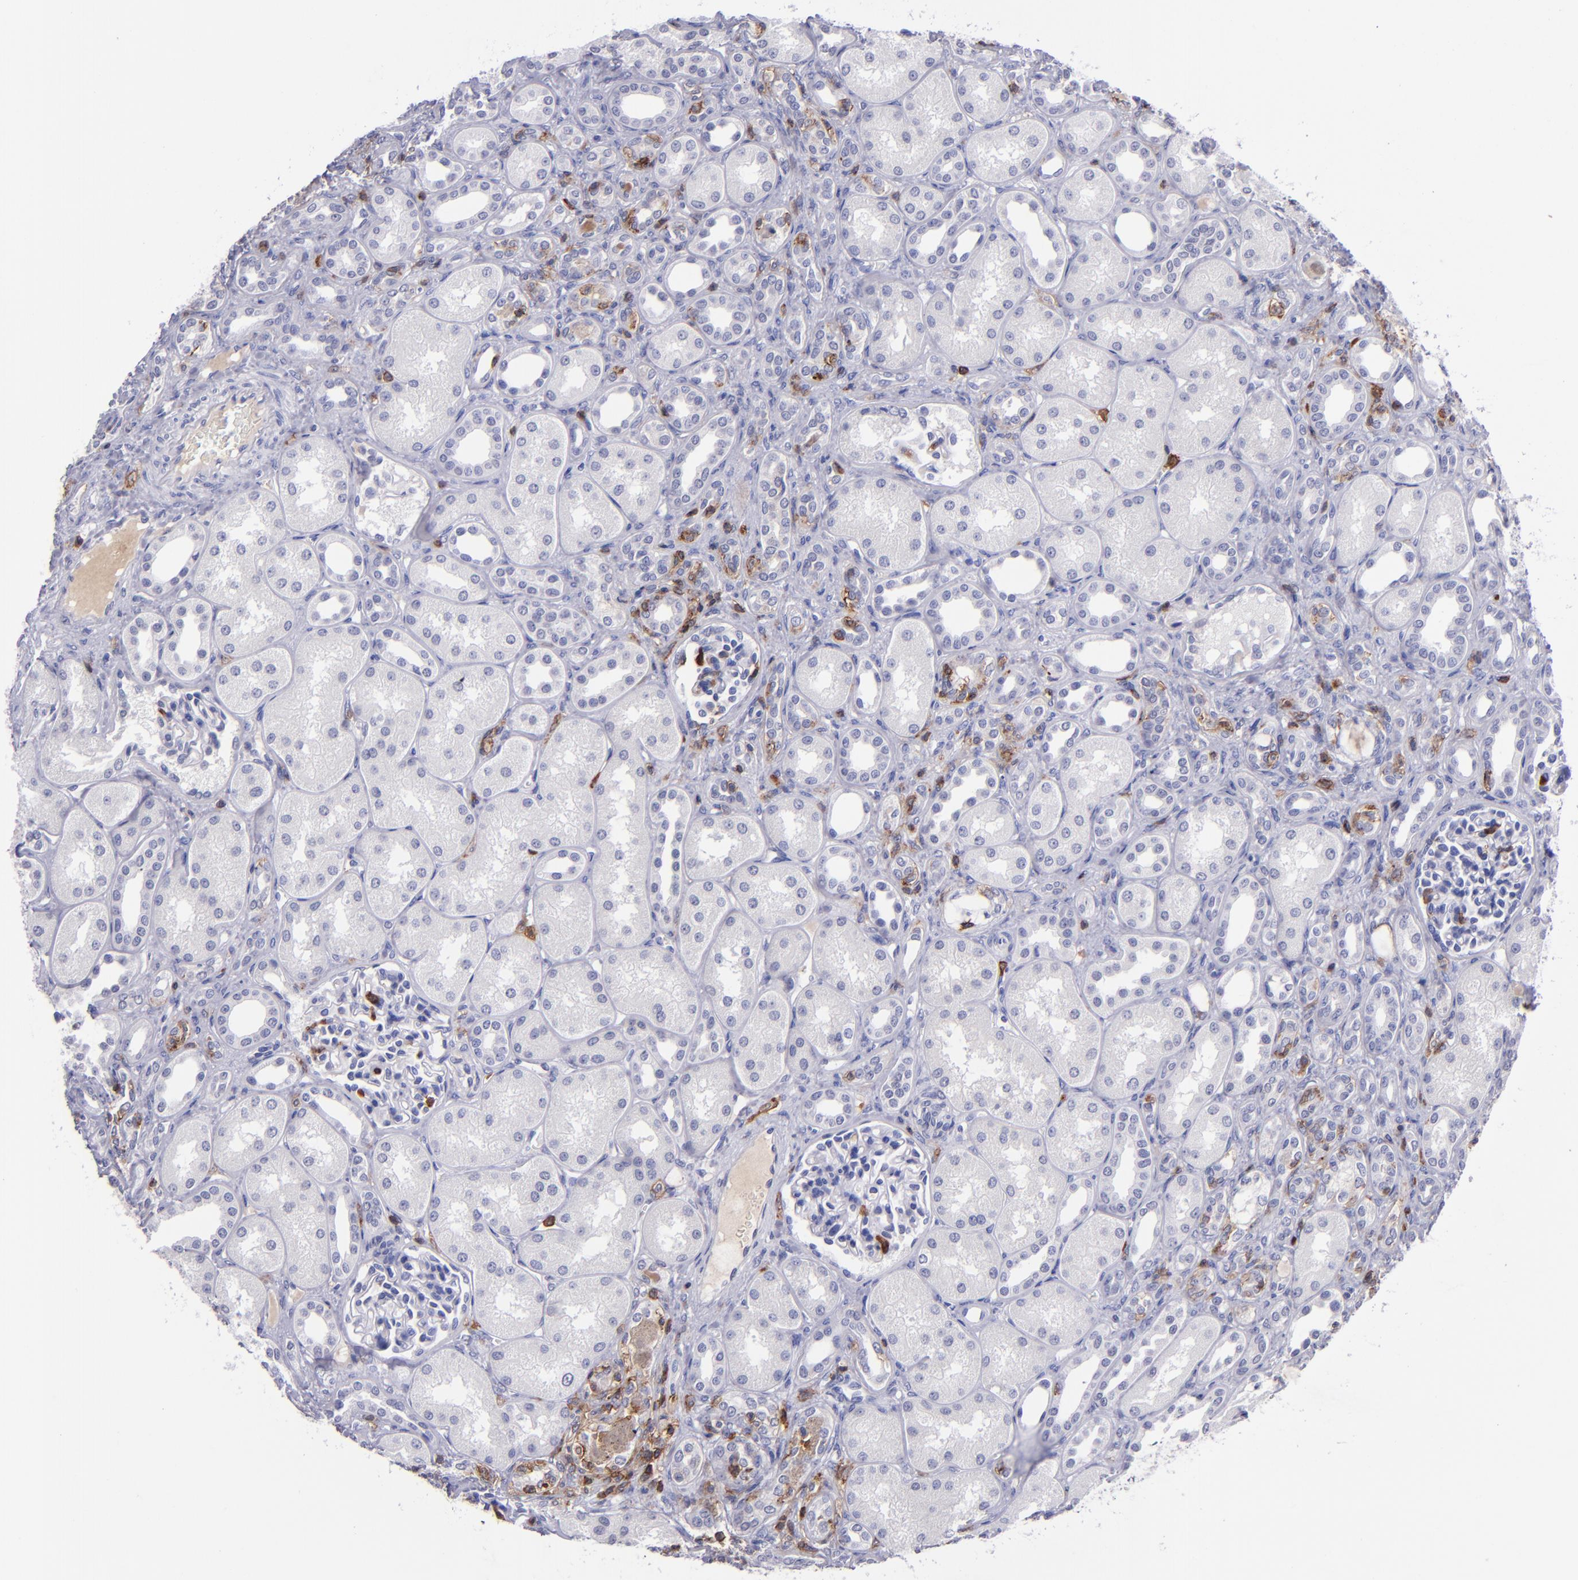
{"staining": {"intensity": "negative", "quantity": "none", "location": "none"}, "tissue": "kidney", "cell_type": "Cells in glomeruli", "image_type": "normal", "snomed": [{"axis": "morphology", "description": "Normal tissue, NOS"}, {"axis": "topography", "description": "Kidney"}], "caption": "This photomicrograph is of normal kidney stained with IHC to label a protein in brown with the nuclei are counter-stained blue. There is no positivity in cells in glomeruli. (DAB (3,3'-diaminobenzidine) immunohistochemistry with hematoxylin counter stain).", "gene": "ICAM3", "patient": {"sex": "male", "age": 7}}